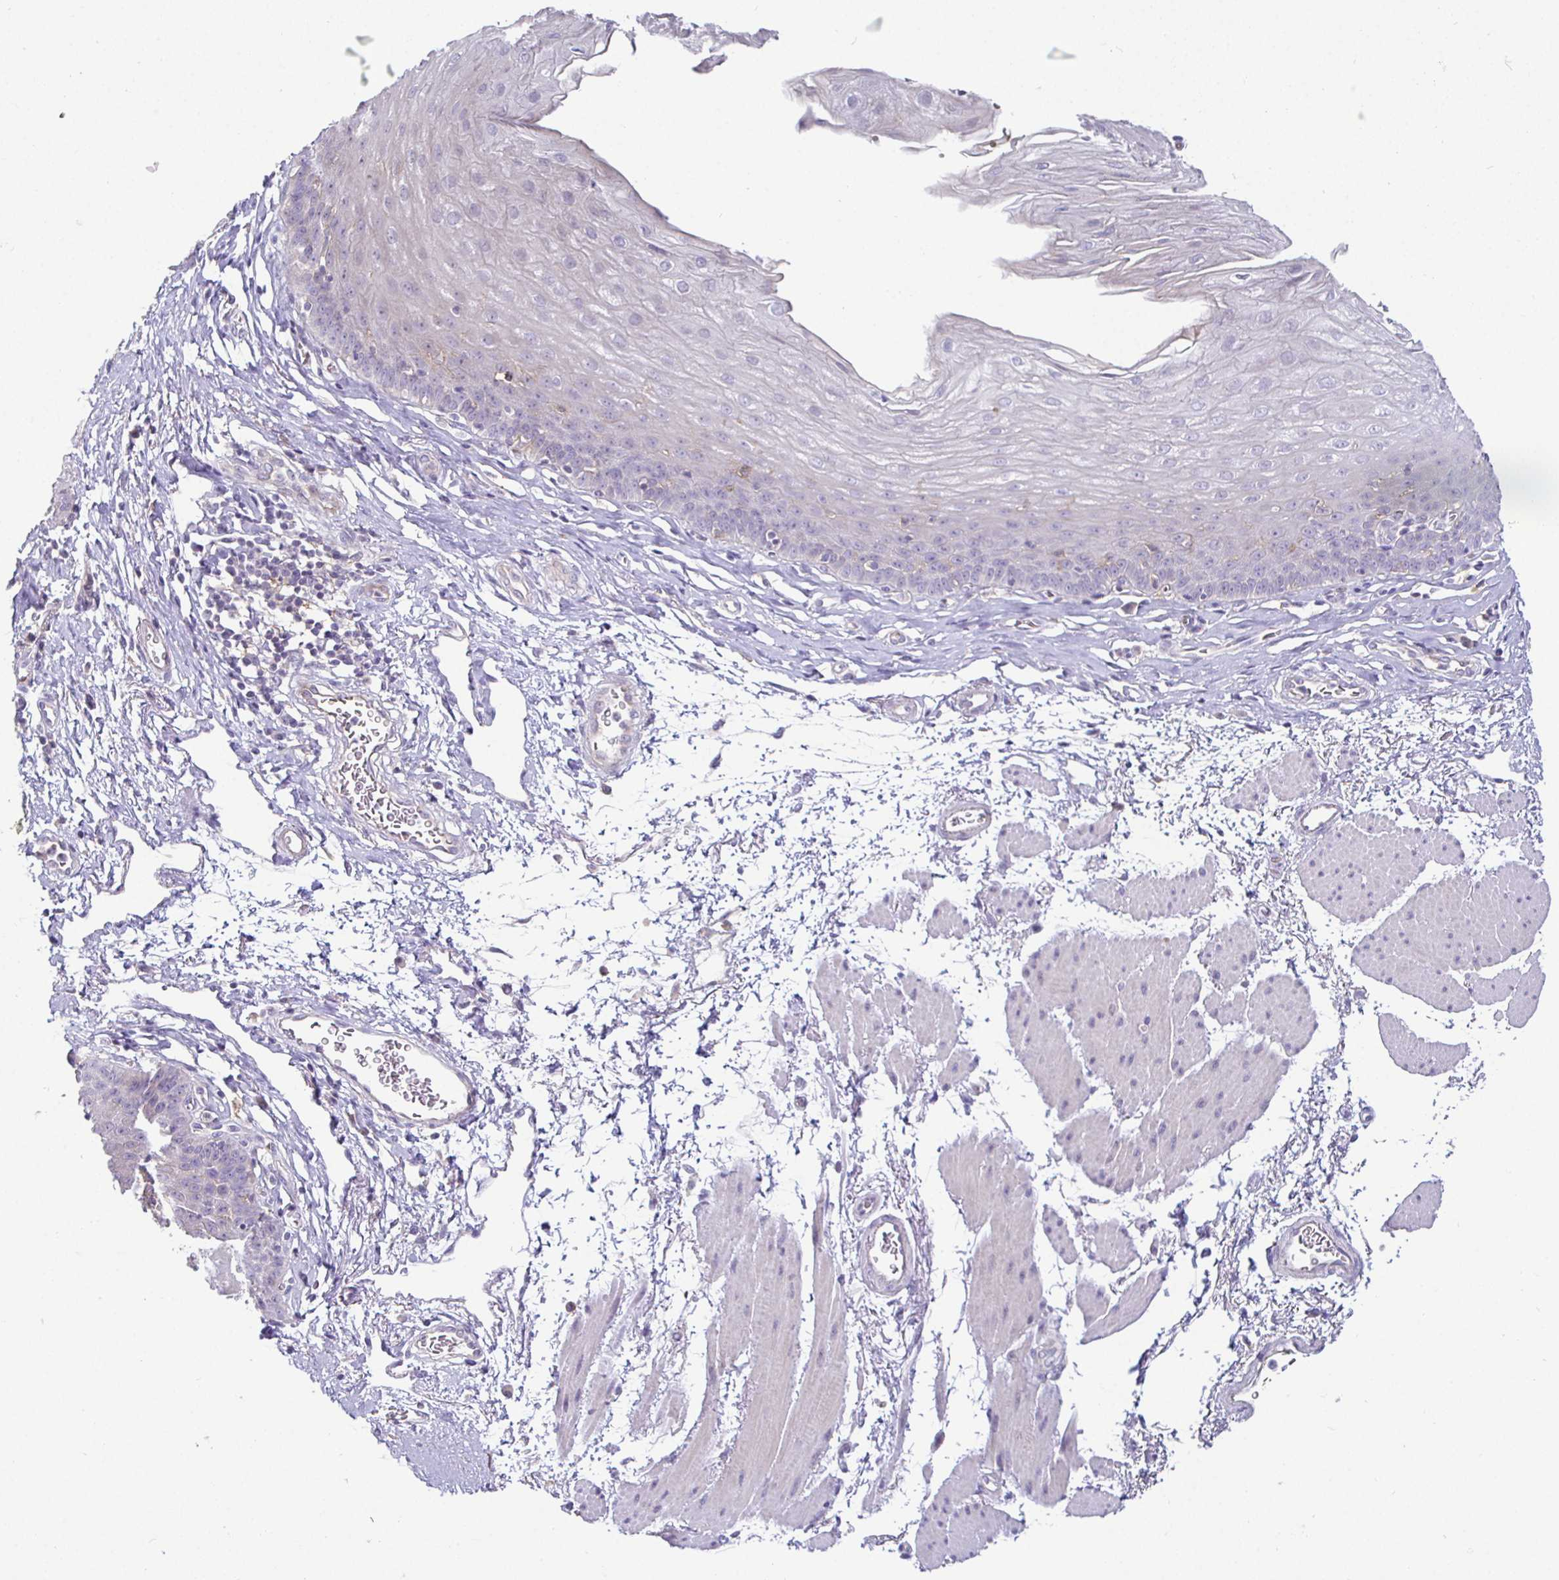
{"staining": {"intensity": "weak", "quantity": "<25%", "location": "cytoplasmic/membranous"}, "tissue": "esophagus", "cell_type": "Squamous epithelial cells", "image_type": "normal", "snomed": [{"axis": "morphology", "description": "Normal tissue, NOS"}, {"axis": "topography", "description": "Esophagus"}], "caption": "High magnification brightfield microscopy of normal esophagus stained with DAB (brown) and counterstained with hematoxylin (blue): squamous epithelial cells show no significant staining. (DAB (3,3'-diaminobenzidine) immunohistochemistry visualized using brightfield microscopy, high magnification).", "gene": "SIRPA", "patient": {"sex": "female", "age": 81}}